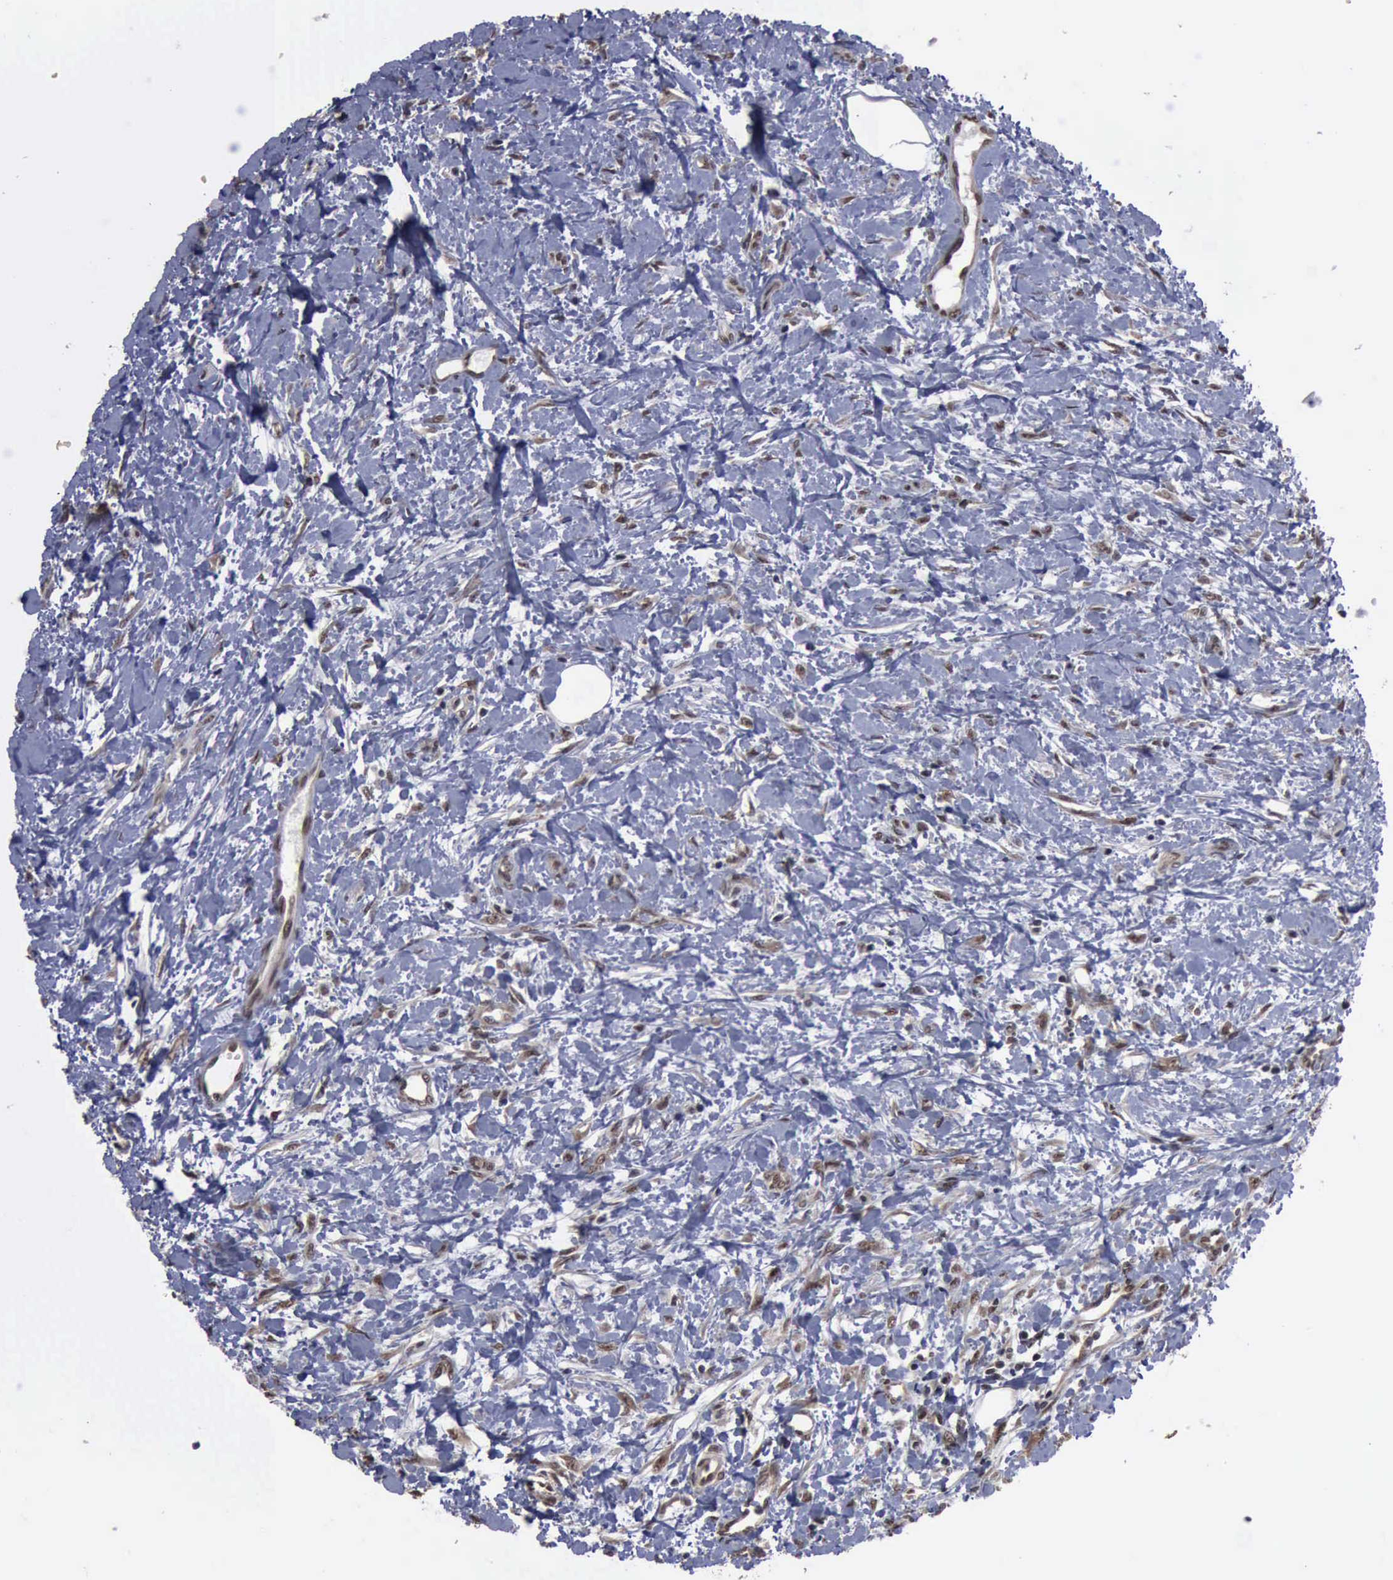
{"staining": {"intensity": "weak", "quantity": "25%-75%", "location": "cytoplasmic/membranous,nuclear"}, "tissue": "urothelial cancer", "cell_type": "Tumor cells", "image_type": "cancer", "snomed": [{"axis": "morphology", "description": "Urothelial carcinoma, High grade"}, {"axis": "topography", "description": "Urinary bladder"}], "caption": "Weak cytoplasmic/membranous and nuclear staining is present in approximately 25%-75% of tumor cells in urothelial cancer.", "gene": "RTCB", "patient": {"sex": "male", "age": 56}}